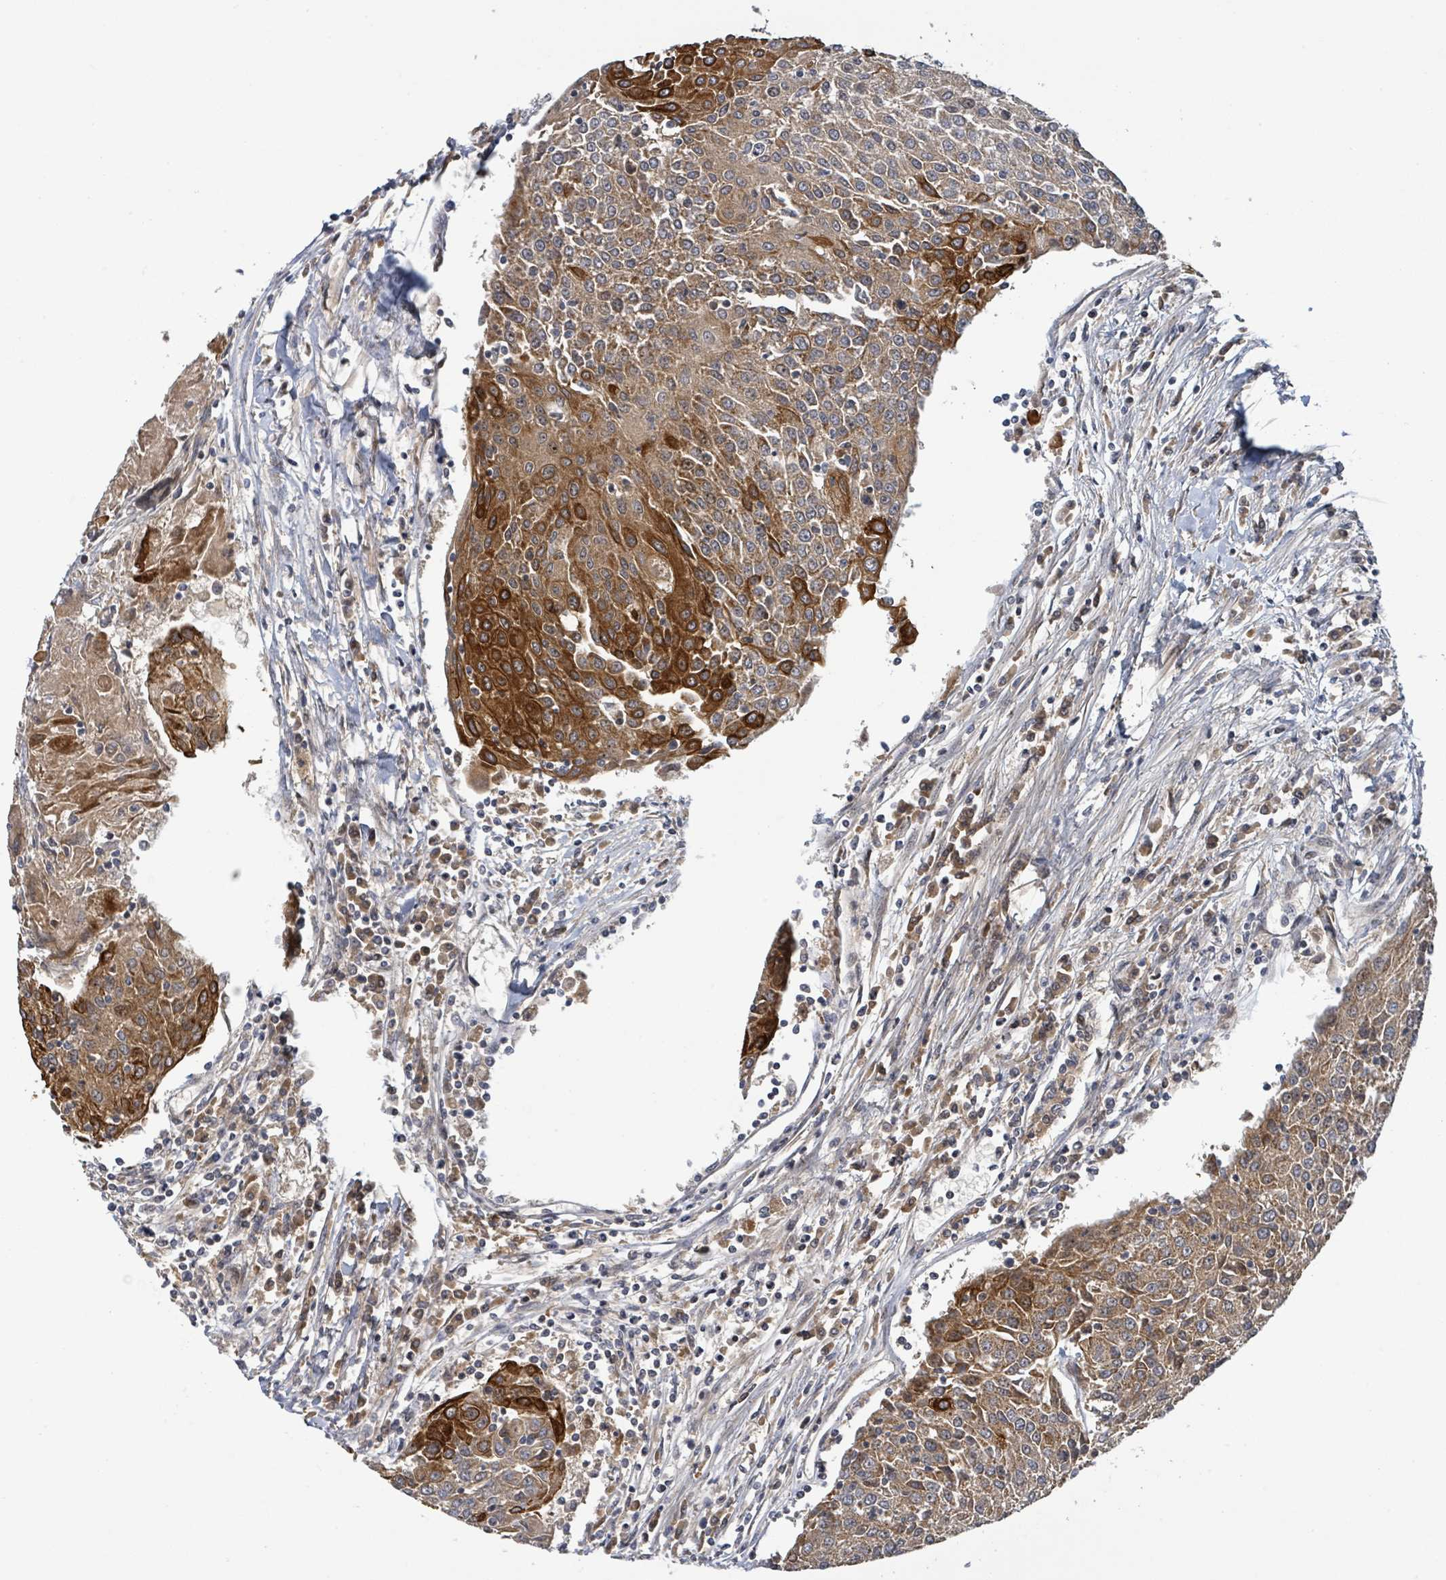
{"staining": {"intensity": "strong", "quantity": "25%-75%", "location": "cytoplasmic/membranous"}, "tissue": "urothelial cancer", "cell_type": "Tumor cells", "image_type": "cancer", "snomed": [{"axis": "morphology", "description": "Urothelial carcinoma, High grade"}, {"axis": "topography", "description": "Urinary bladder"}], "caption": "Protein expression by immunohistochemistry (IHC) shows strong cytoplasmic/membranous staining in about 25%-75% of tumor cells in urothelial cancer.", "gene": "ITGA11", "patient": {"sex": "female", "age": 85}}